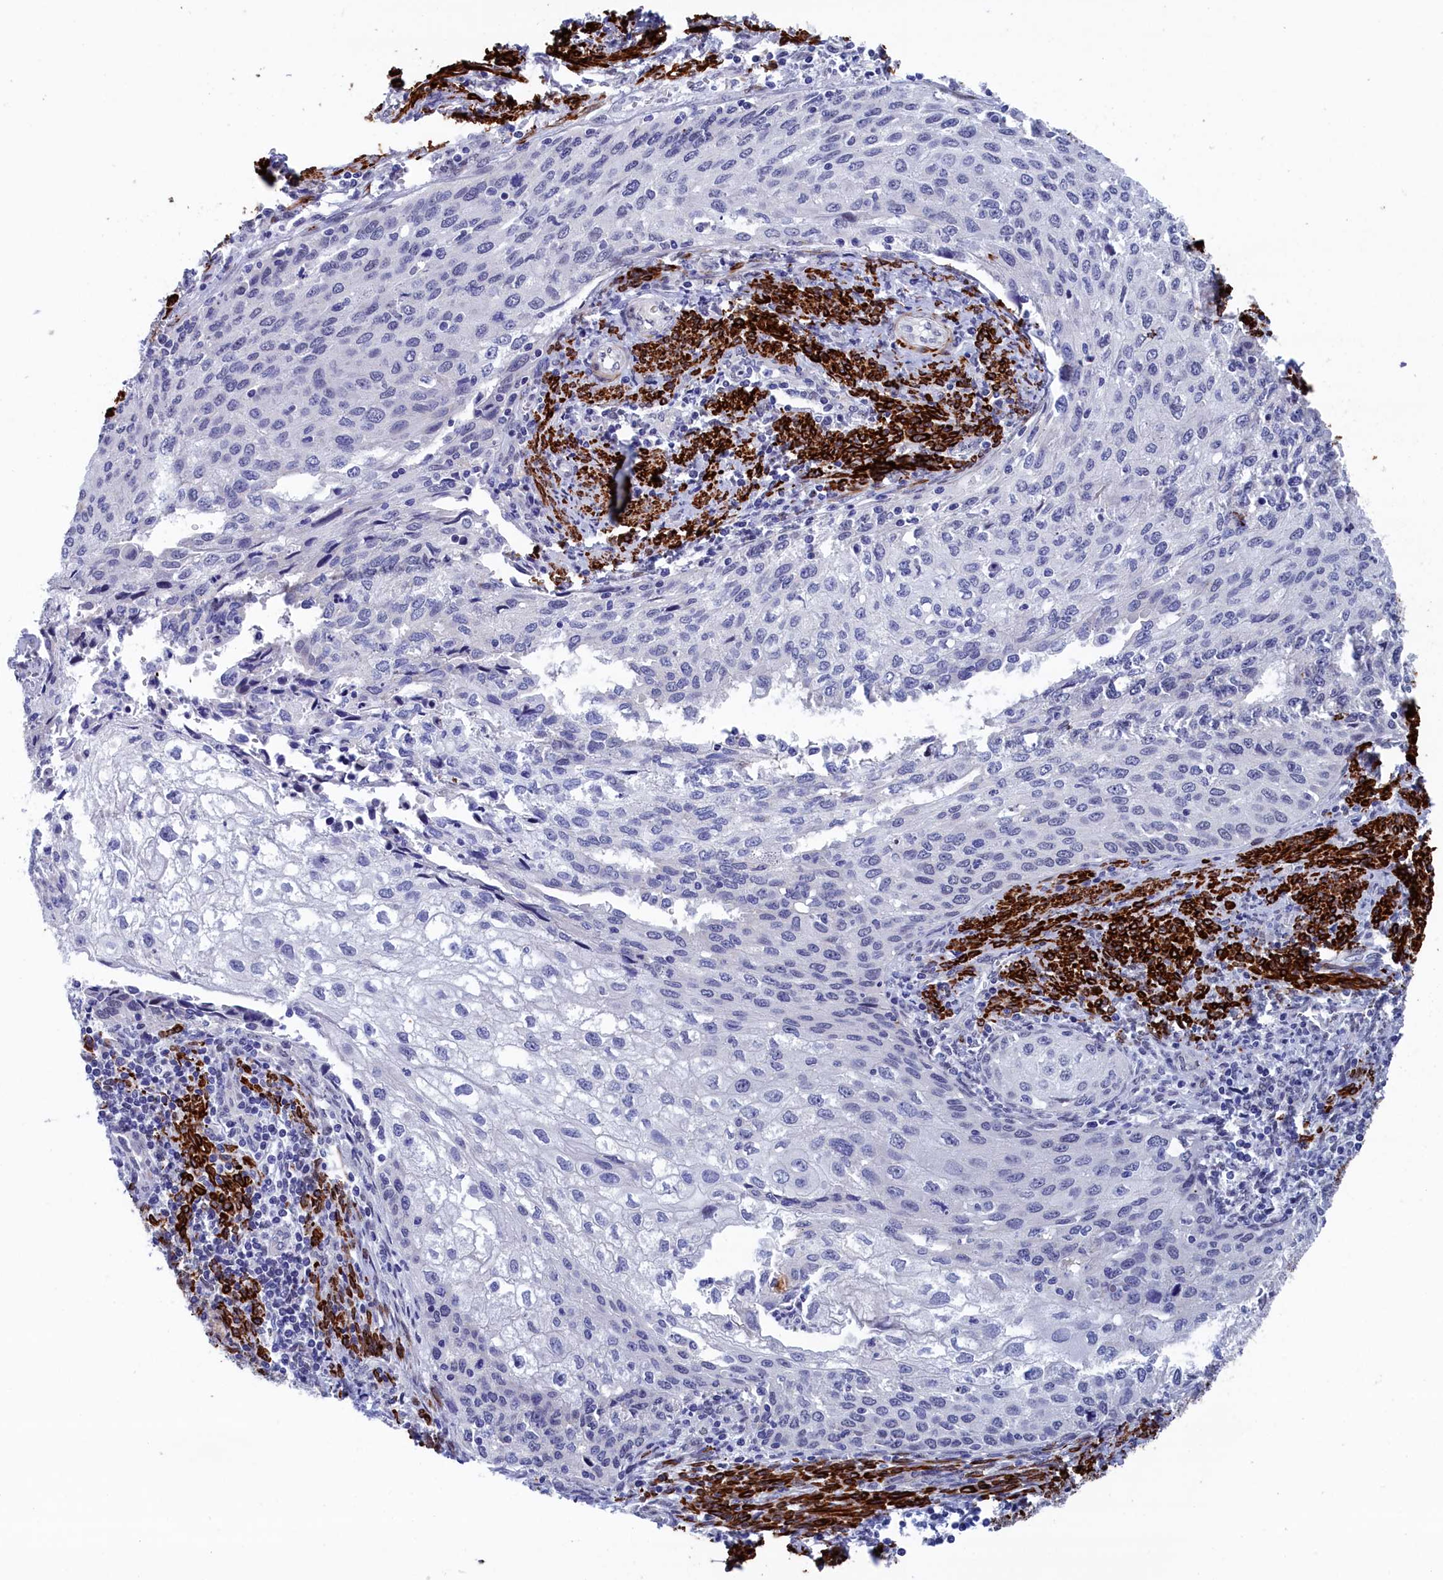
{"staining": {"intensity": "negative", "quantity": "none", "location": "none"}, "tissue": "cervical cancer", "cell_type": "Tumor cells", "image_type": "cancer", "snomed": [{"axis": "morphology", "description": "Squamous cell carcinoma, NOS"}, {"axis": "topography", "description": "Cervix"}], "caption": "A micrograph of cervical cancer stained for a protein displays no brown staining in tumor cells. (Immunohistochemistry (ihc), brightfield microscopy, high magnification).", "gene": "WDR83", "patient": {"sex": "female", "age": 67}}